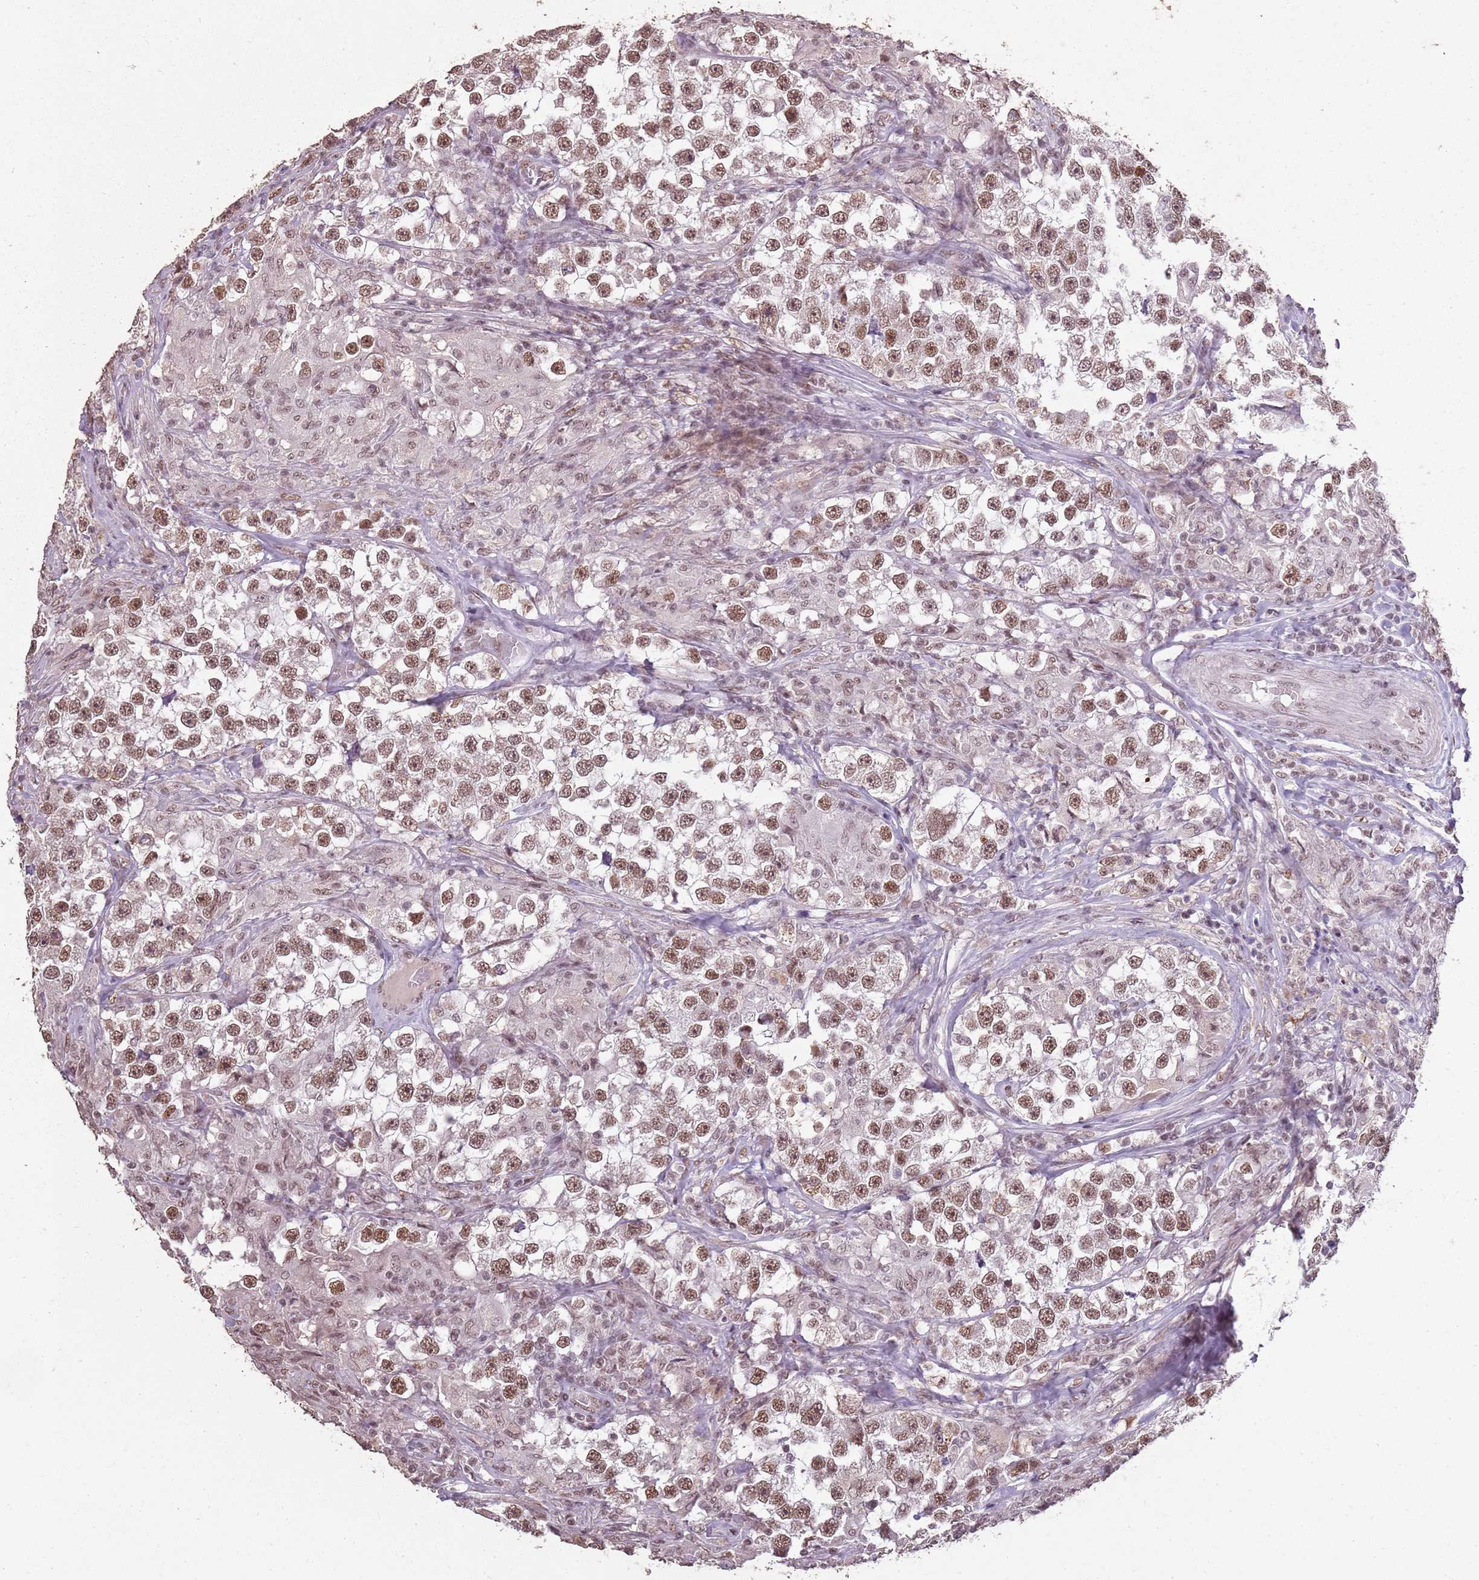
{"staining": {"intensity": "moderate", "quantity": ">75%", "location": "nuclear"}, "tissue": "testis cancer", "cell_type": "Tumor cells", "image_type": "cancer", "snomed": [{"axis": "morphology", "description": "Seminoma, NOS"}, {"axis": "topography", "description": "Testis"}], "caption": "High-magnification brightfield microscopy of testis cancer (seminoma) stained with DAB (3,3'-diaminobenzidine) (brown) and counterstained with hematoxylin (blue). tumor cells exhibit moderate nuclear expression is seen in about>75% of cells. (Stains: DAB in brown, nuclei in blue, Microscopy: brightfield microscopy at high magnification).", "gene": "ARL14EP", "patient": {"sex": "male", "age": 46}}